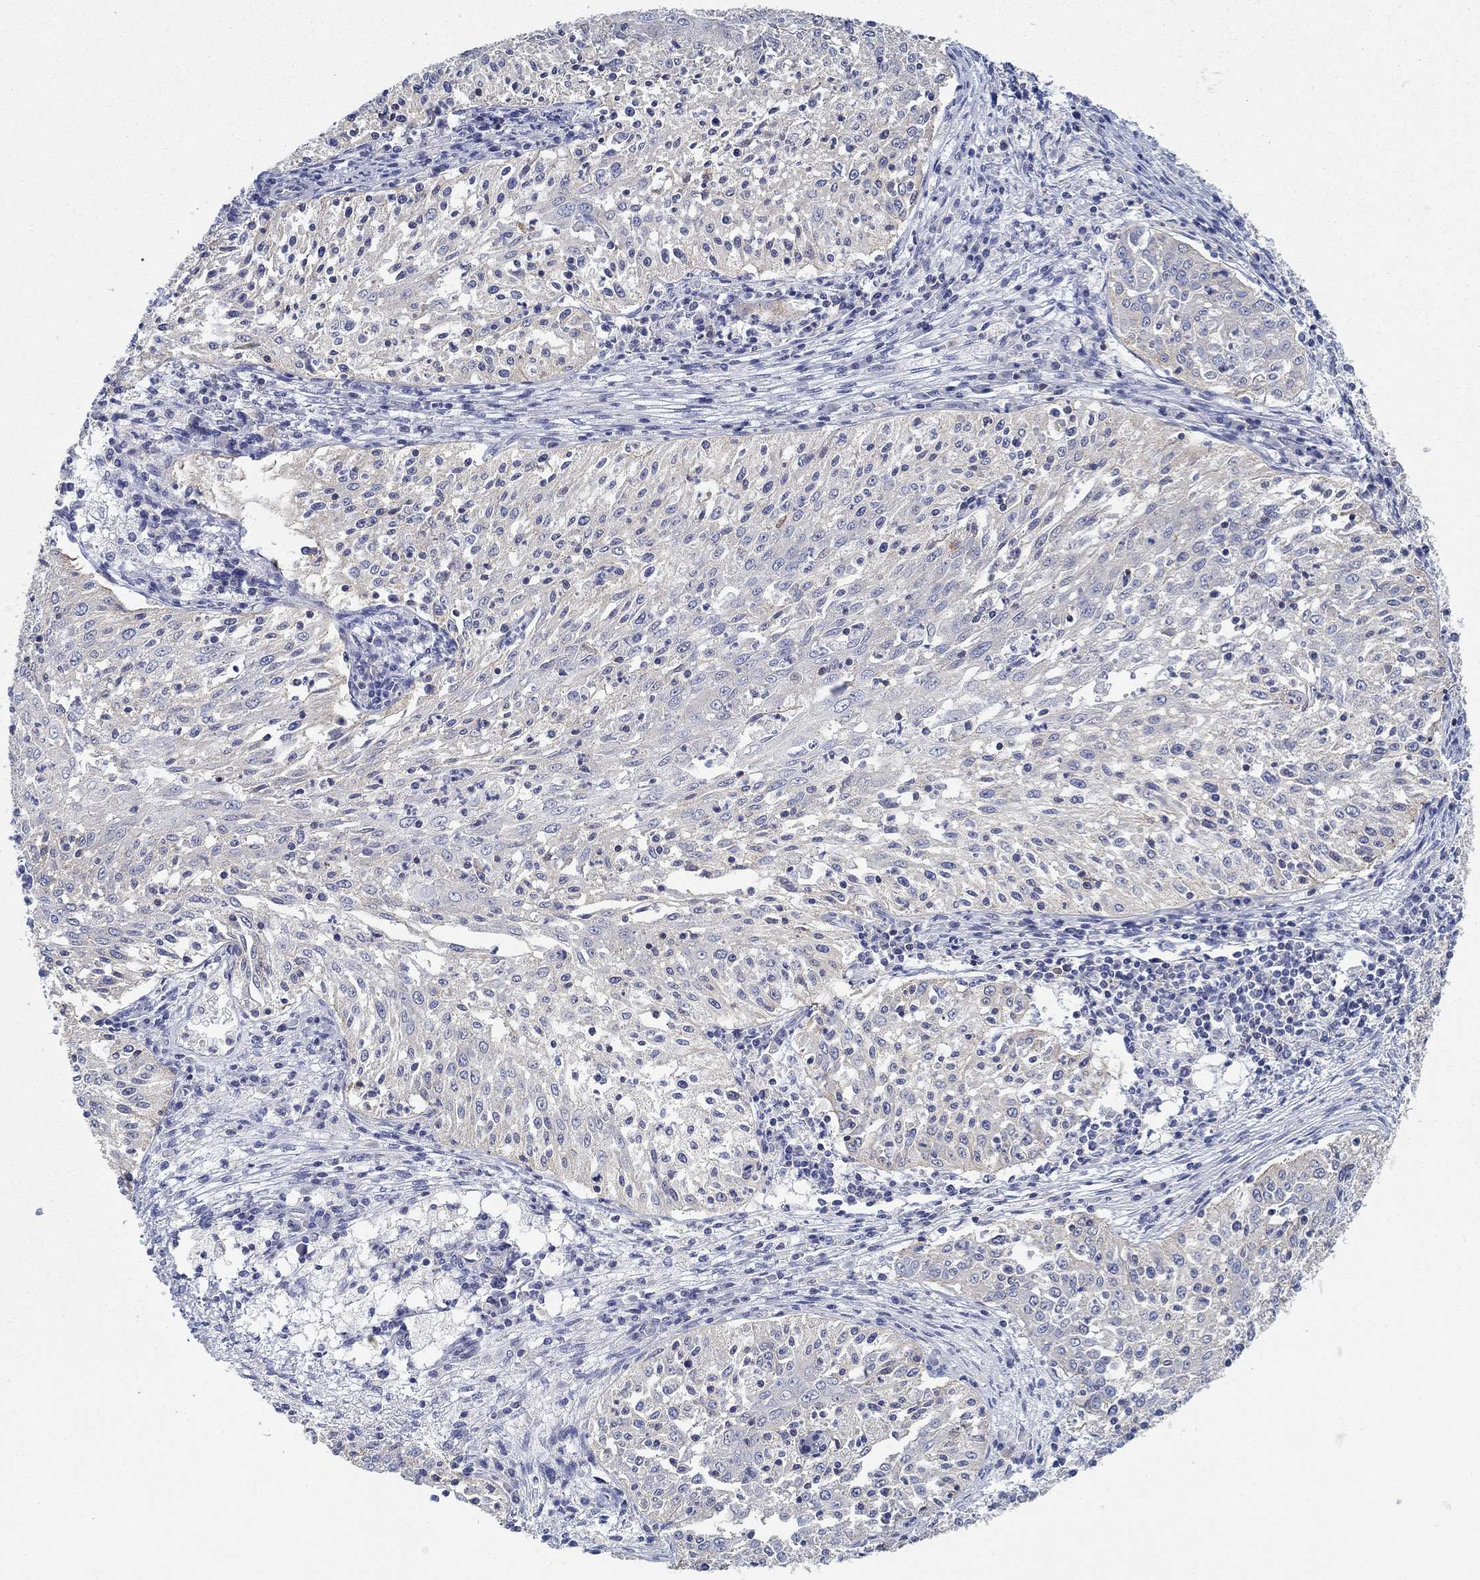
{"staining": {"intensity": "negative", "quantity": "none", "location": "none"}, "tissue": "cervical cancer", "cell_type": "Tumor cells", "image_type": "cancer", "snomed": [{"axis": "morphology", "description": "Squamous cell carcinoma, NOS"}, {"axis": "topography", "description": "Cervix"}], "caption": "Immunohistochemical staining of human cervical squamous cell carcinoma displays no significant expression in tumor cells. Nuclei are stained in blue.", "gene": "BBOF1", "patient": {"sex": "female", "age": 41}}